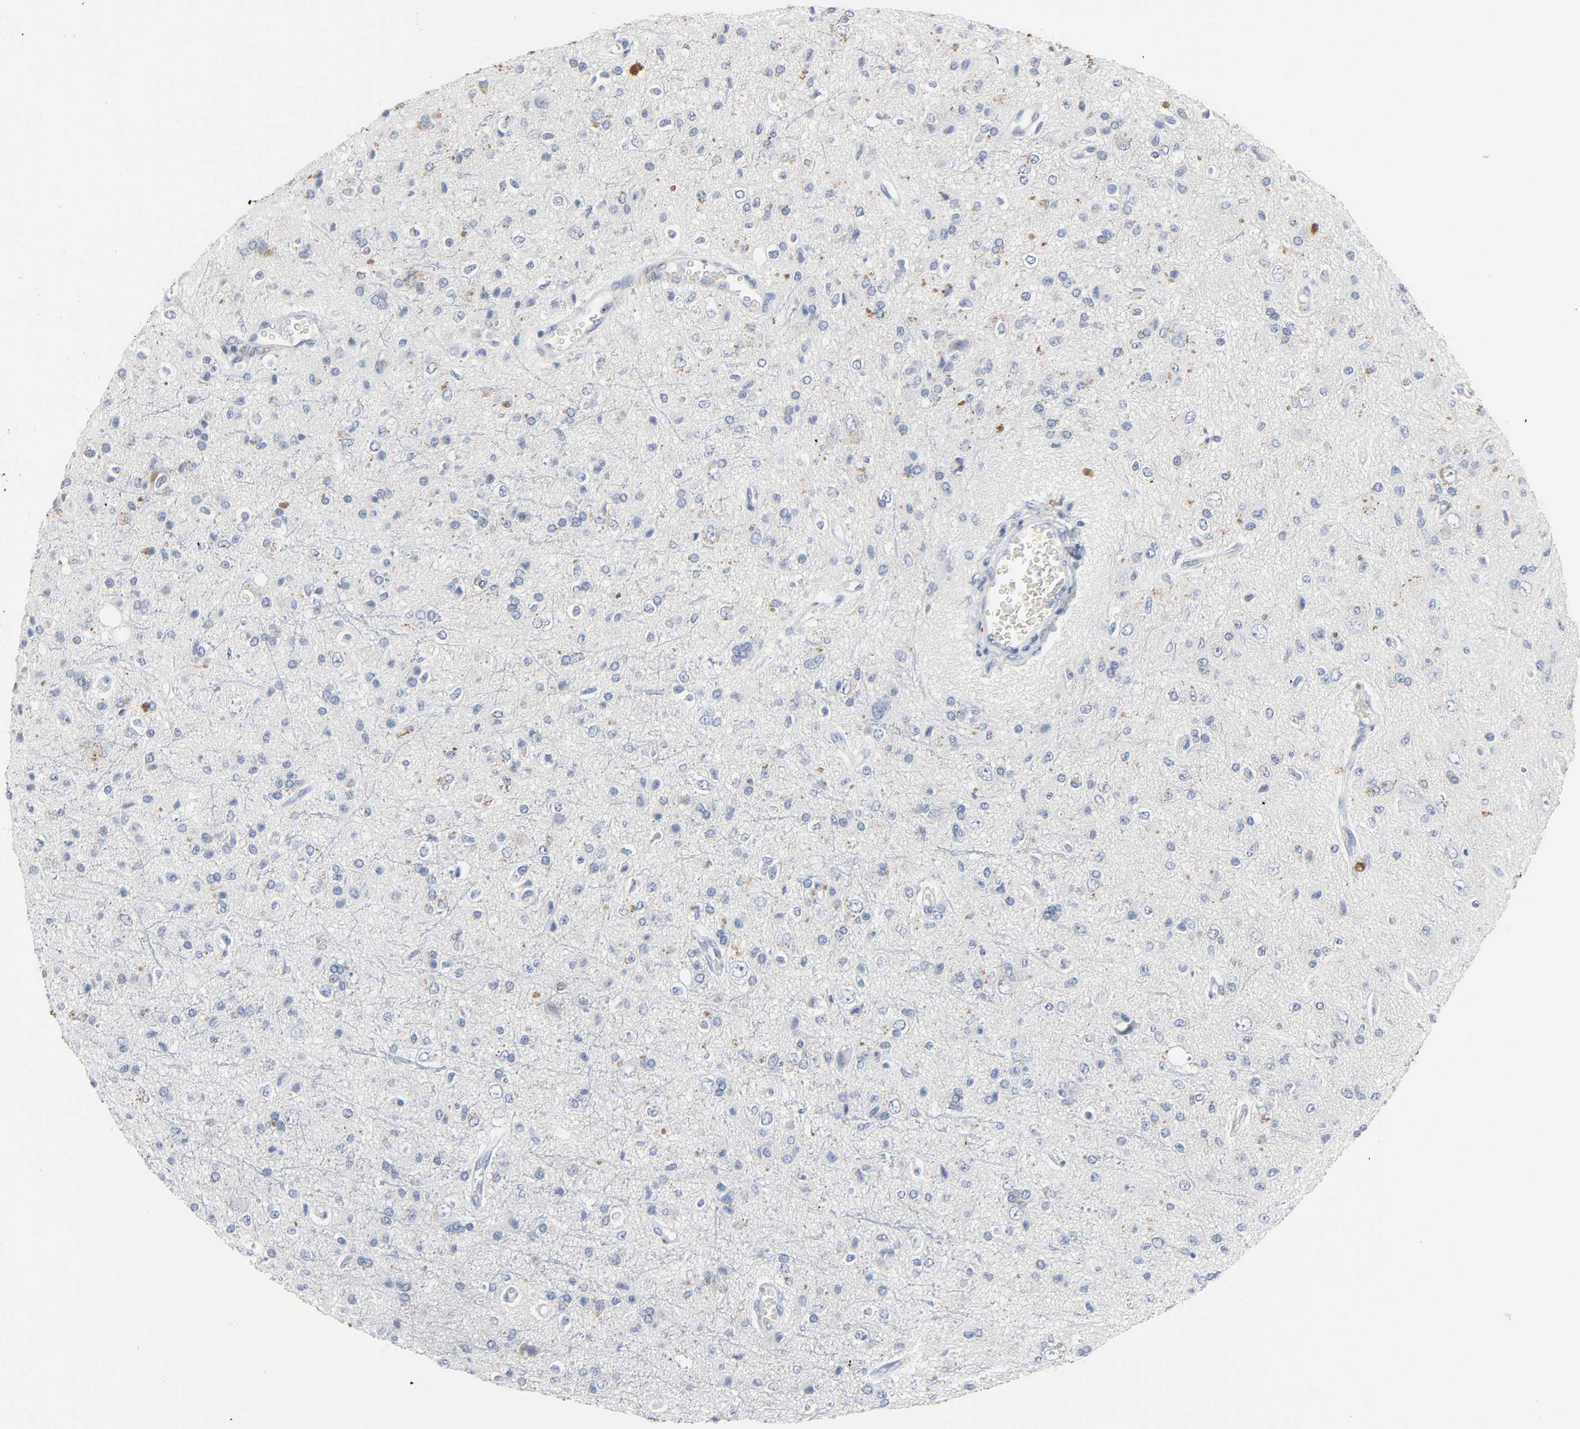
{"staining": {"intensity": "weak", "quantity": "<25%", "location": "cytoplasmic/membranous"}, "tissue": "glioma", "cell_type": "Tumor cells", "image_type": "cancer", "snomed": [{"axis": "morphology", "description": "Glioma, malignant, High grade"}, {"axis": "topography", "description": "Brain"}], "caption": "A photomicrograph of malignant glioma (high-grade) stained for a protein exhibits no brown staining in tumor cells.", "gene": "FBLN5", "patient": {"sex": "male", "age": 47}}